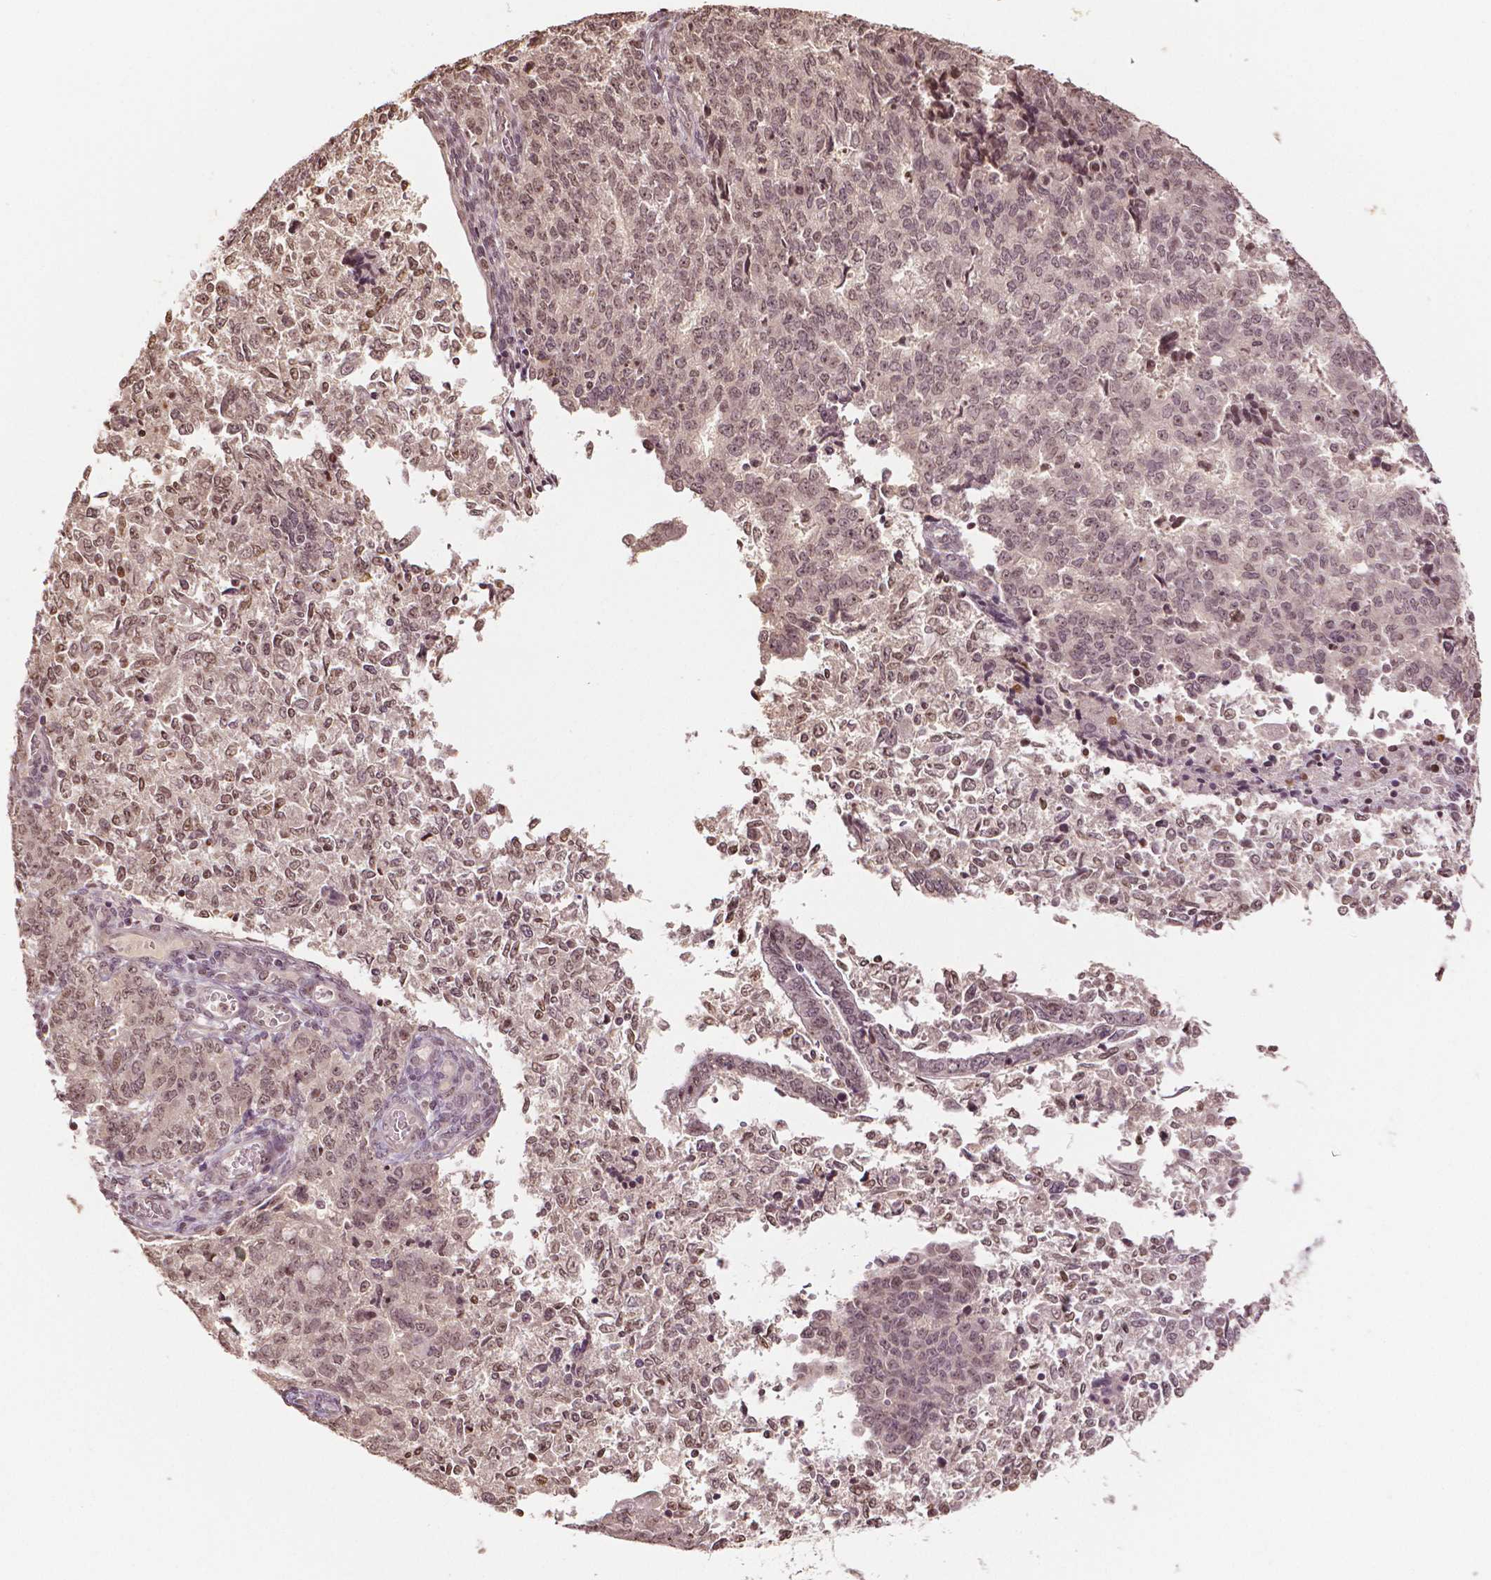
{"staining": {"intensity": "moderate", "quantity": ">75%", "location": "nuclear"}, "tissue": "endometrial cancer", "cell_type": "Tumor cells", "image_type": "cancer", "snomed": [{"axis": "morphology", "description": "Adenocarcinoma, NOS"}, {"axis": "topography", "description": "Endometrium"}], "caption": "DAB immunohistochemical staining of endometrial cancer (adenocarcinoma) demonstrates moderate nuclear protein positivity in approximately >75% of tumor cells. (IHC, brightfield microscopy, high magnification).", "gene": "DEK", "patient": {"sex": "female", "age": 50}}